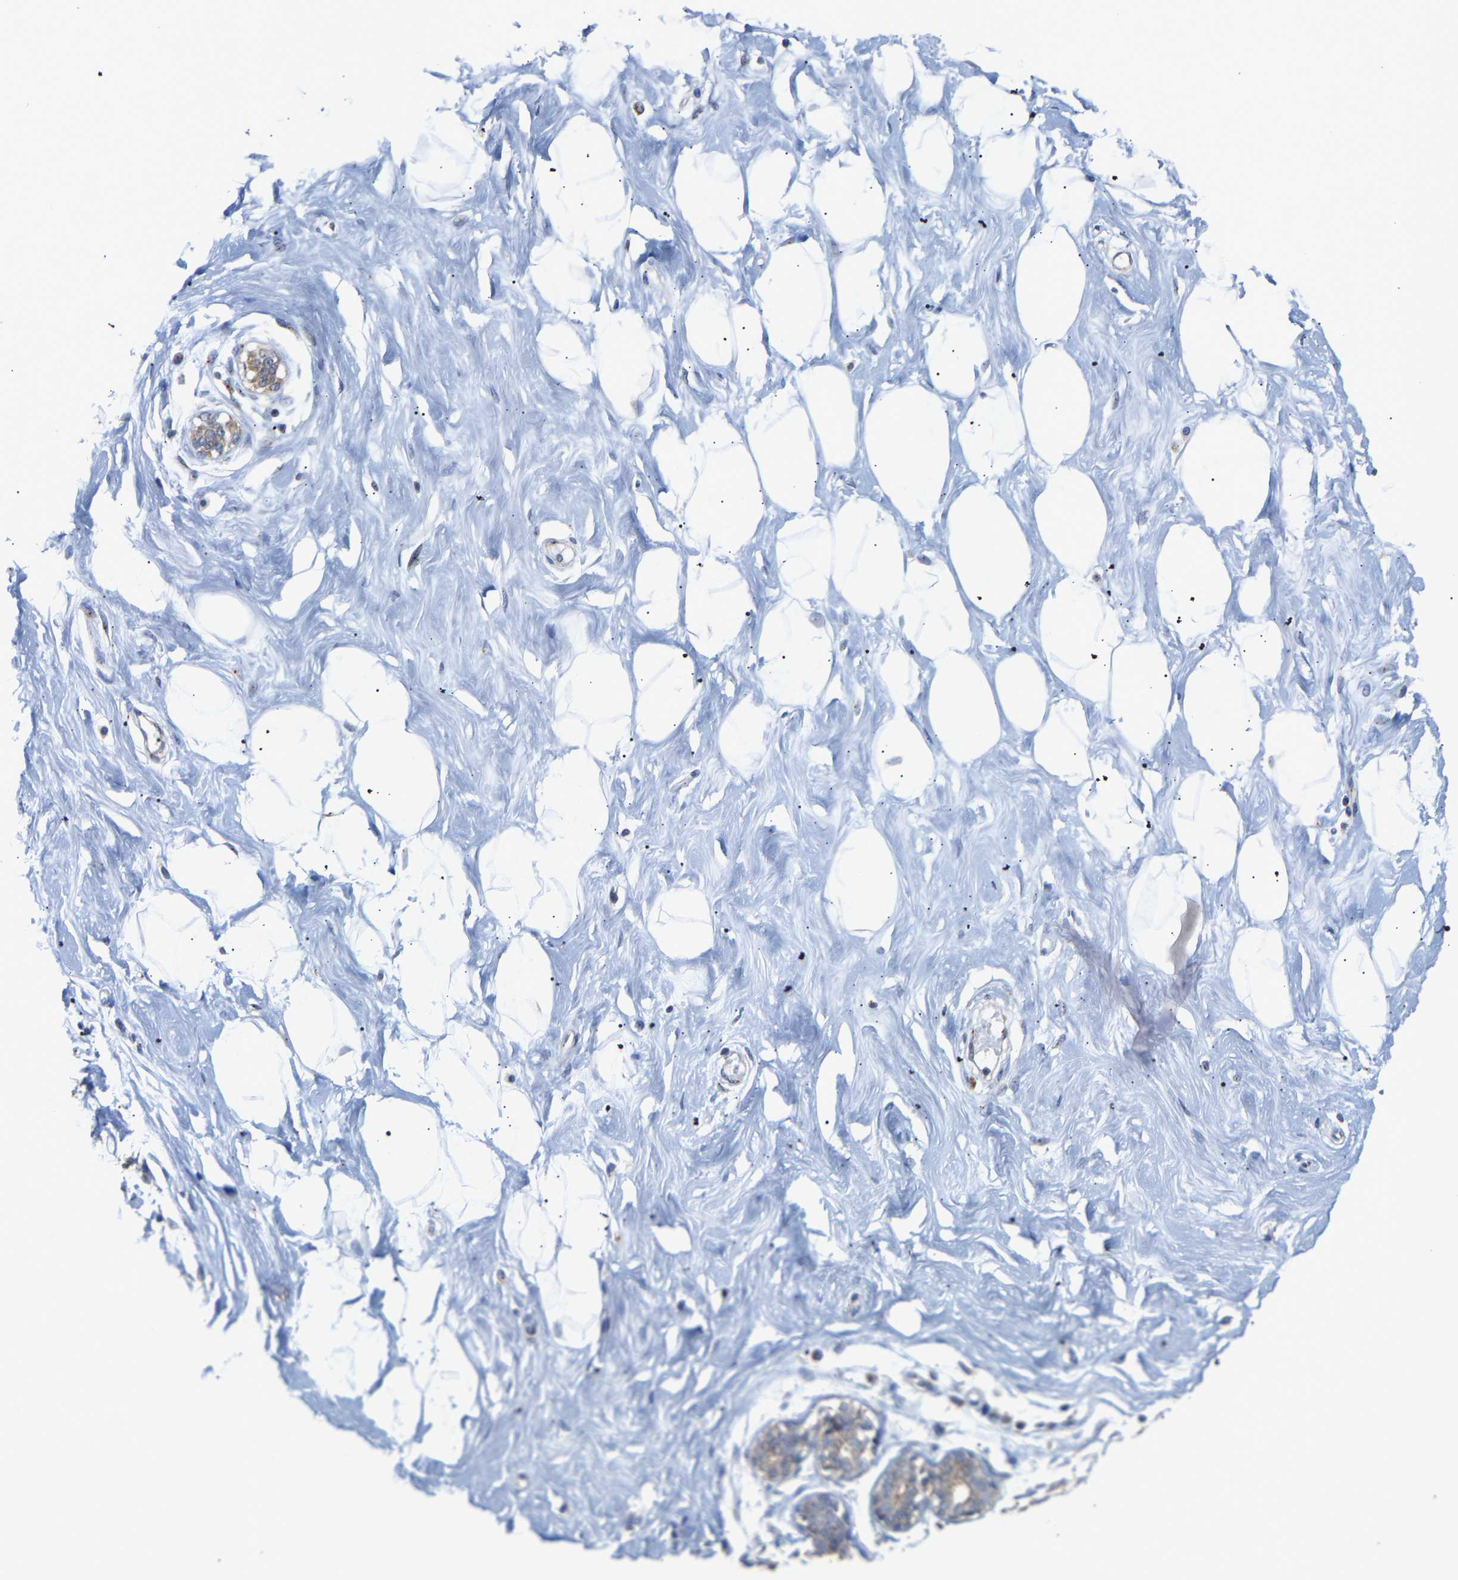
{"staining": {"intensity": "negative", "quantity": "none", "location": "none"}, "tissue": "breast", "cell_type": "Adipocytes", "image_type": "normal", "snomed": [{"axis": "morphology", "description": "Normal tissue, NOS"}, {"axis": "topography", "description": "Breast"}], "caption": "Protein analysis of unremarkable breast shows no significant positivity in adipocytes.", "gene": "PCNT", "patient": {"sex": "female", "age": 23}}